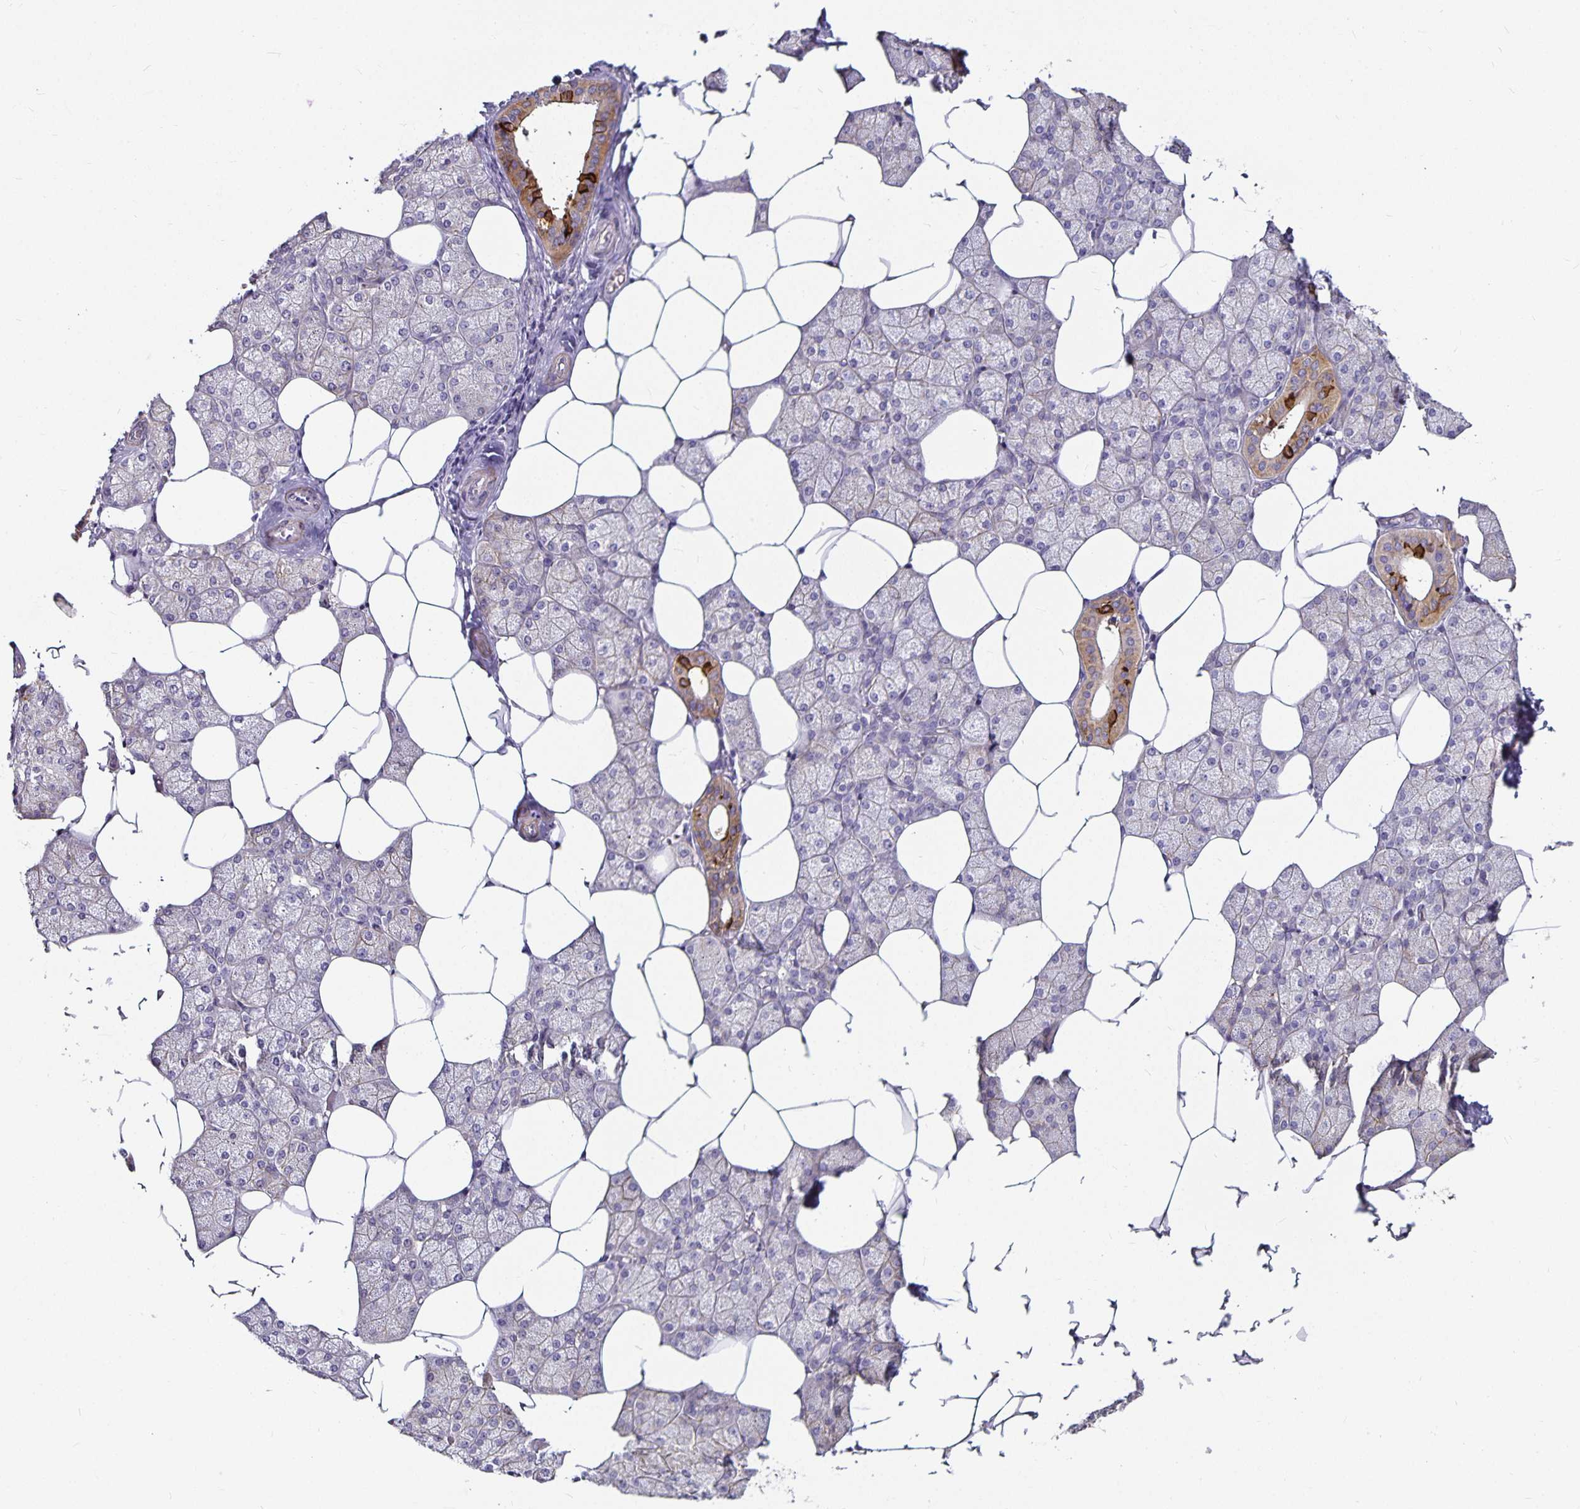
{"staining": {"intensity": "moderate", "quantity": "<25%", "location": "cytoplasmic/membranous"}, "tissue": "salivary gland", "cell_type": "Glandular cells", "image_type": "normal", "snomed": [{"axis": "morphology", "description": "Normal tissue, NOS"}, {"axis": "topography", "description": "Salivary gland"}], "caption": "Immunohistochemistry of unremarkable salivary gland demonstrates low levels of moderate cytoplasmic/membranous positivity in about <25% of glandular cells.", "gene": "CA12", "patient": {"sex": "female", "age": 43}}